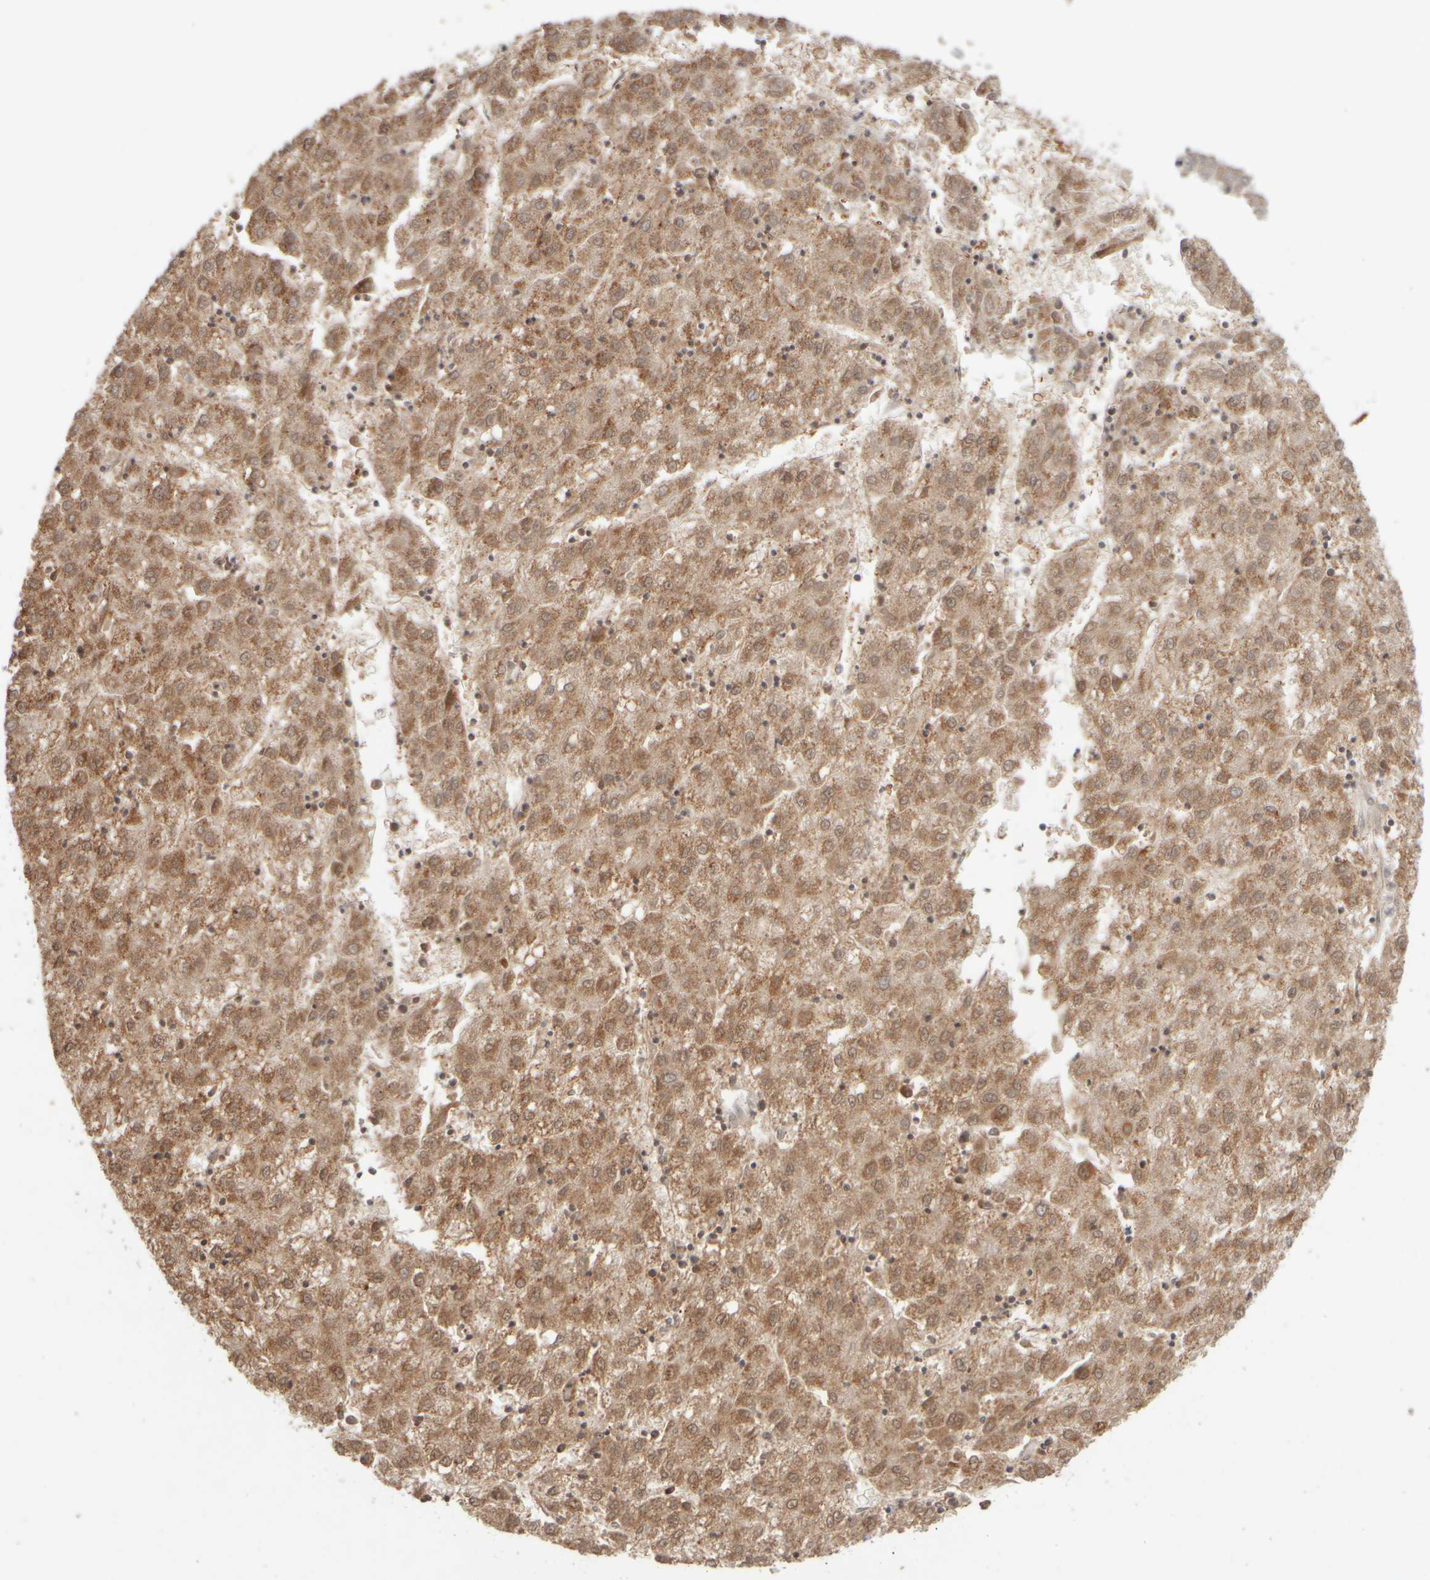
{"staining": {"intensity": "moderate", "quantity": ">75%", "location": "cytoplasmic/membranous"}, "tissue": "liver cancer", "cell_type": "Tumor cells", "image_type": "cancer", "snomed": [{"axis": "morphology", "description": "Carcinoma, Hepatocellular, NOS"}, {"axis": "topography", "description": "Liver"}], "caption": "The image exhibits immunohistochemical staining of liver cancer. There is moderate cytoplasmic/membranous staining is identified in about >75% of tumor cells. (brown staining indicates protein expression, while blue staining denotes nuclei).", "gene": "ZC3HC1", "patient": {"sex": "male", "age": 72}}